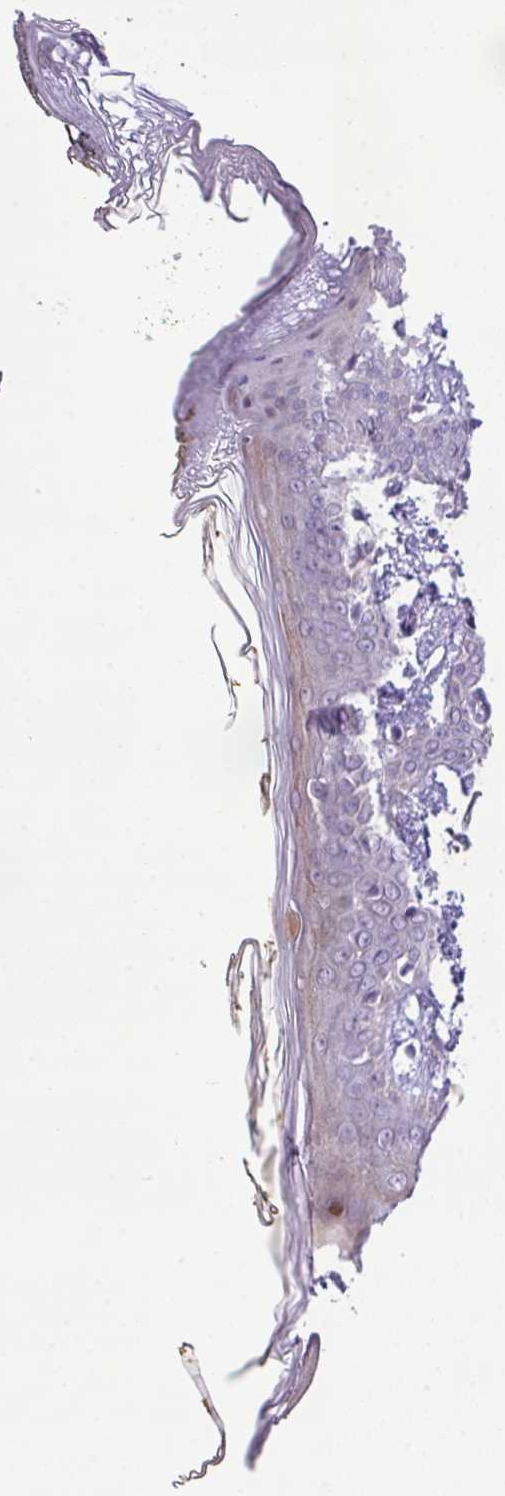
{"staining": {"intensity": "negative", "quantity": "none", "location": "none"}, "tissue": "skin", "cell_type": "Fibroblasts", "image_type": "normal", "snomed": [{"axis": "morphology", "description": "Normal tissue, NOS"}, {"axis": "topography", "description": "Skin"}], "caption": "IHC image of normal skin: skin stained with DAB shows no significant protein staining in fibroblasts.", "gene": "YLPM1", "patient": {"sex": "female", "age": 34}}